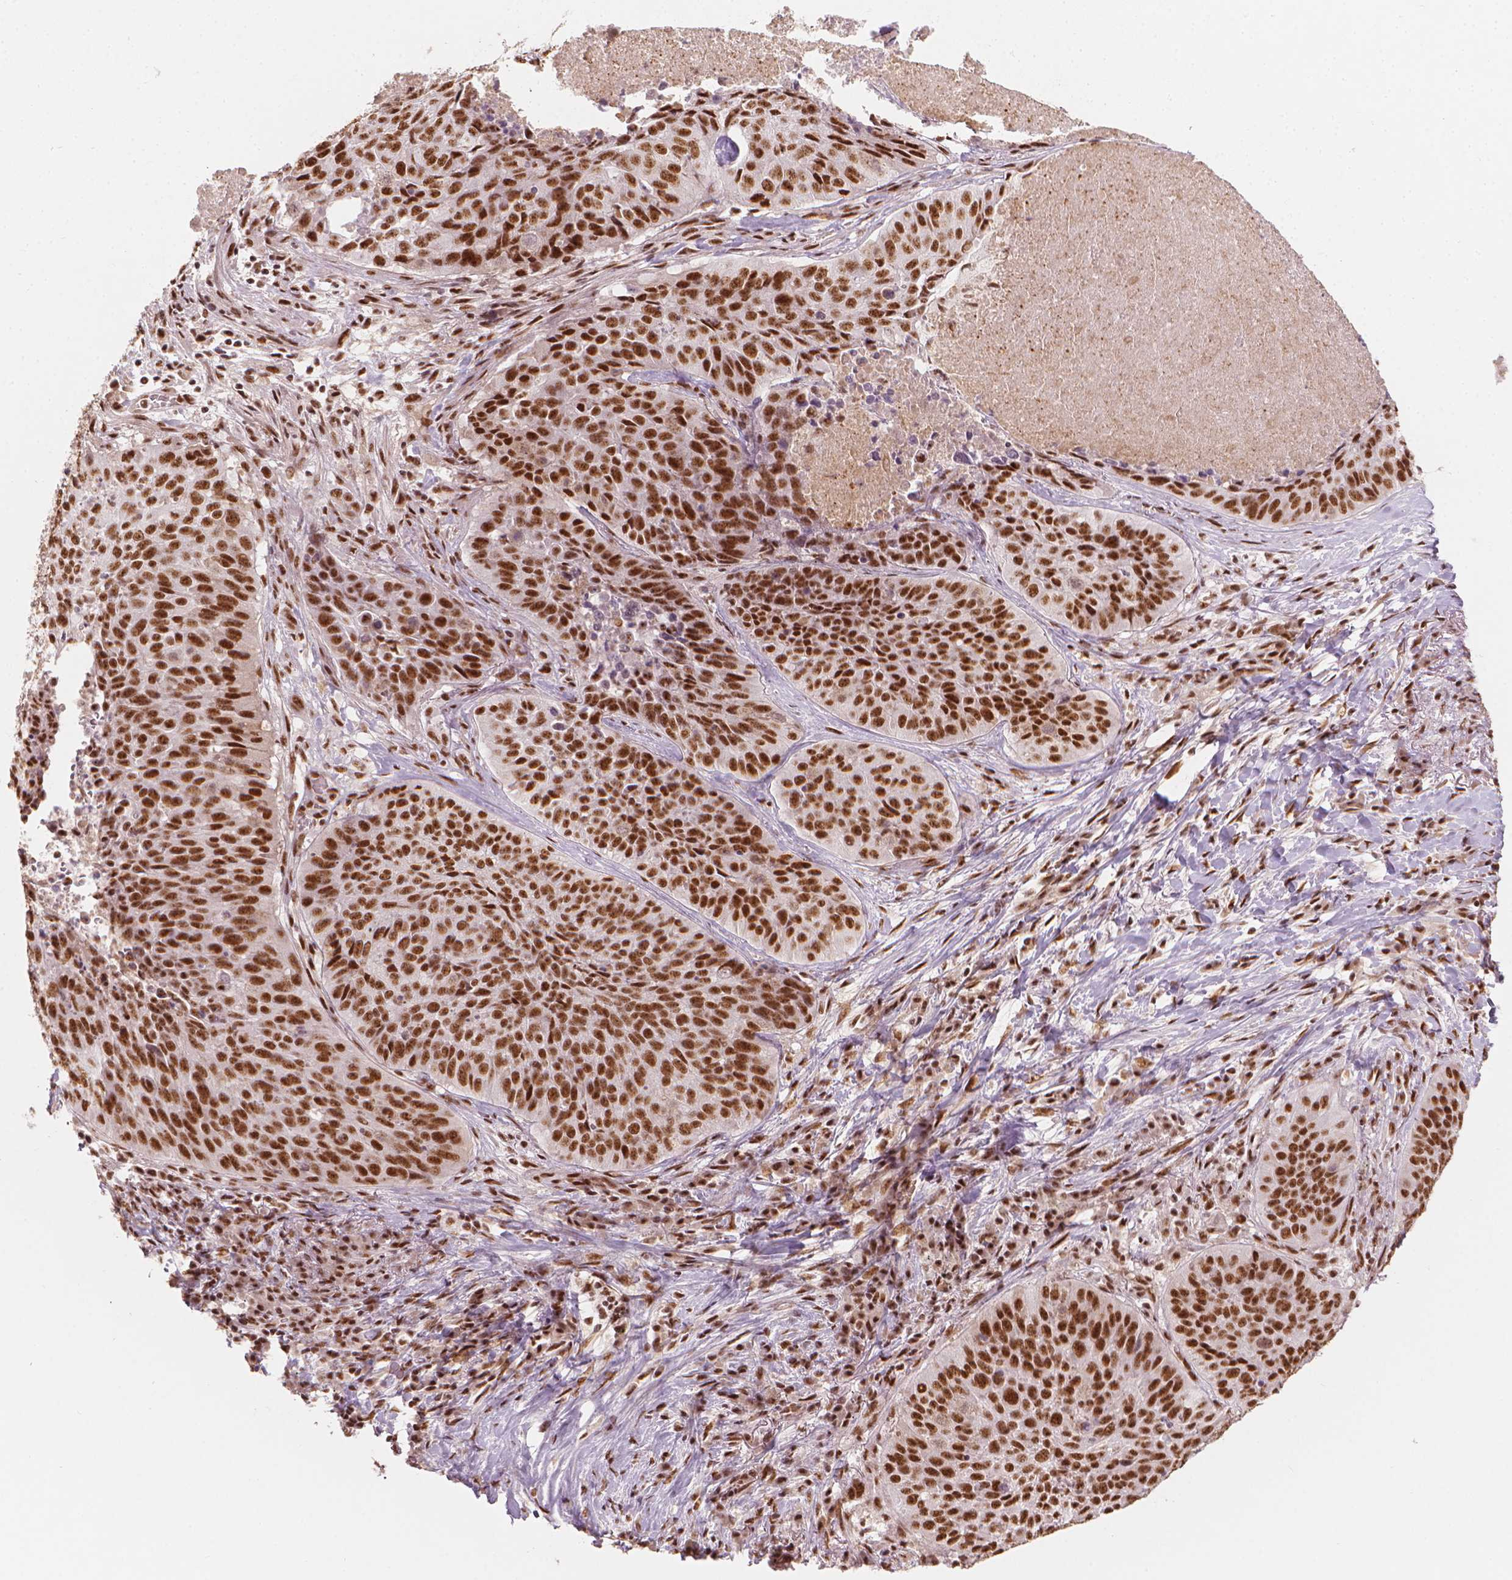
{"staining": {"intensity": "moderate", "quantity": ">75%", "location": "nuclear"}, "tissue": "lung cancer", "cell_type": "Tumor cells", "image_type": "cancer", "snomed": [{"axis": "morphology", "description": "Normal tissue, NOS"}, {"axis": "morphology", "description": "Squamous cell carcinoma, NOS"}, {"axis": "topography", "description": "Bronchus"}, {"axis": "topography", "description": "Lung"}], "caption": "IHC staining of lung cancer, which reveals medium levels of moderate nuclear positivity in about >75% of tumor cells indicating moderate nuclear protein staining. The staining was performed using DAB (brown) for protein detection and nuclei were counterstained in hematoxylin (blue).", "gene": "ELF2", "patient": {"sex": "male", "age": 64}}